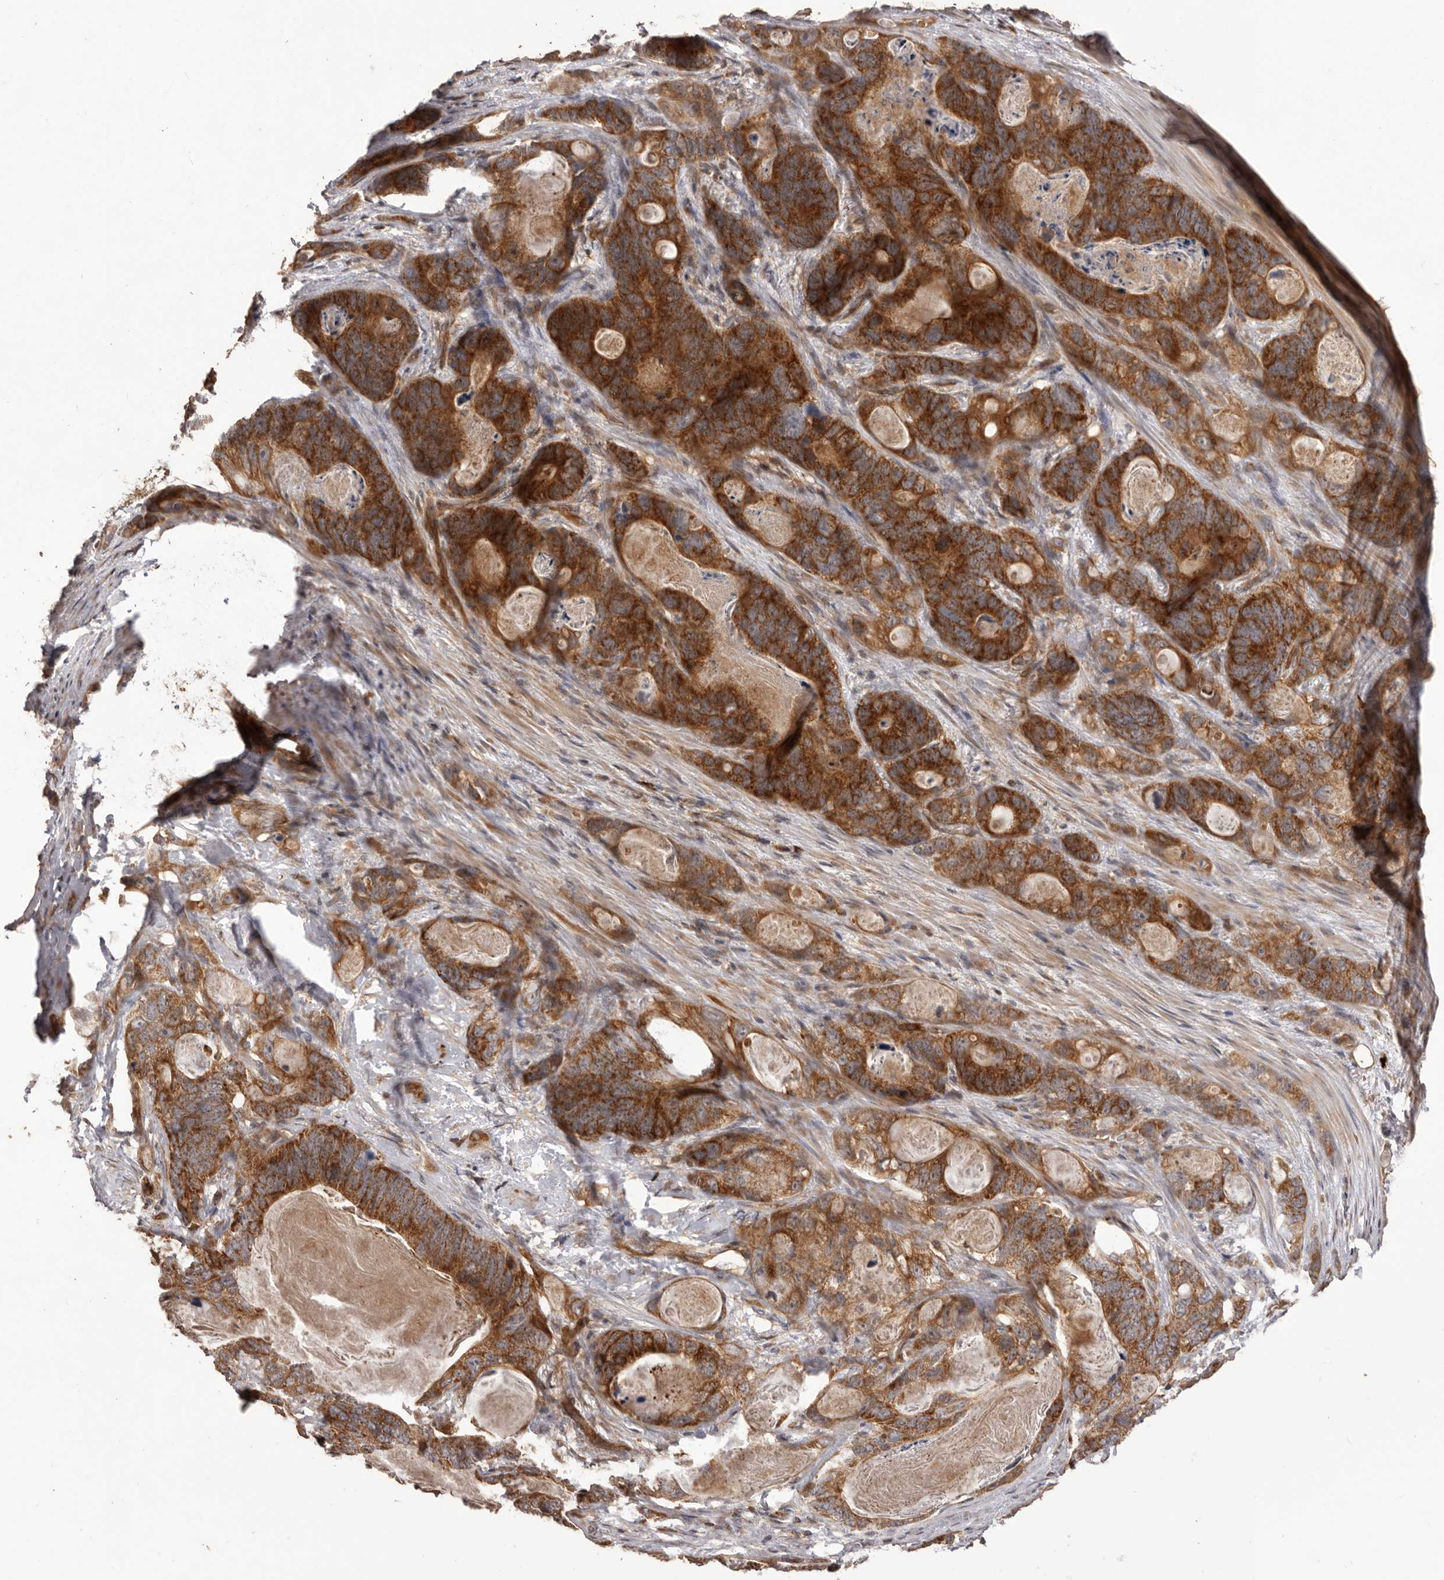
{"staining": {"intensity": "strong", "quantity": ">75%", "location": "cytoplasmic/membranous"}, "tissue": "stomach cancer", "cell_type": "Tumor cells", "image_type": "cancer", "snomed": [{"axis": "morphology", "description": "Normal tissue, NOS"}, {"axis": "morphology", "description": "Adenocarcinoma, NOS"}, {"axis": "topography", "description": "Stomach"}], "caption": "Immunohistochemical staining of human adenocarcinoma (stomach) exhibits high levels of strong cytoplasmic/membranous protein staining in approximately >75% of tumor cells.", "gene": "QRSL1", "patient": {"sex": "female", "age": 89}}